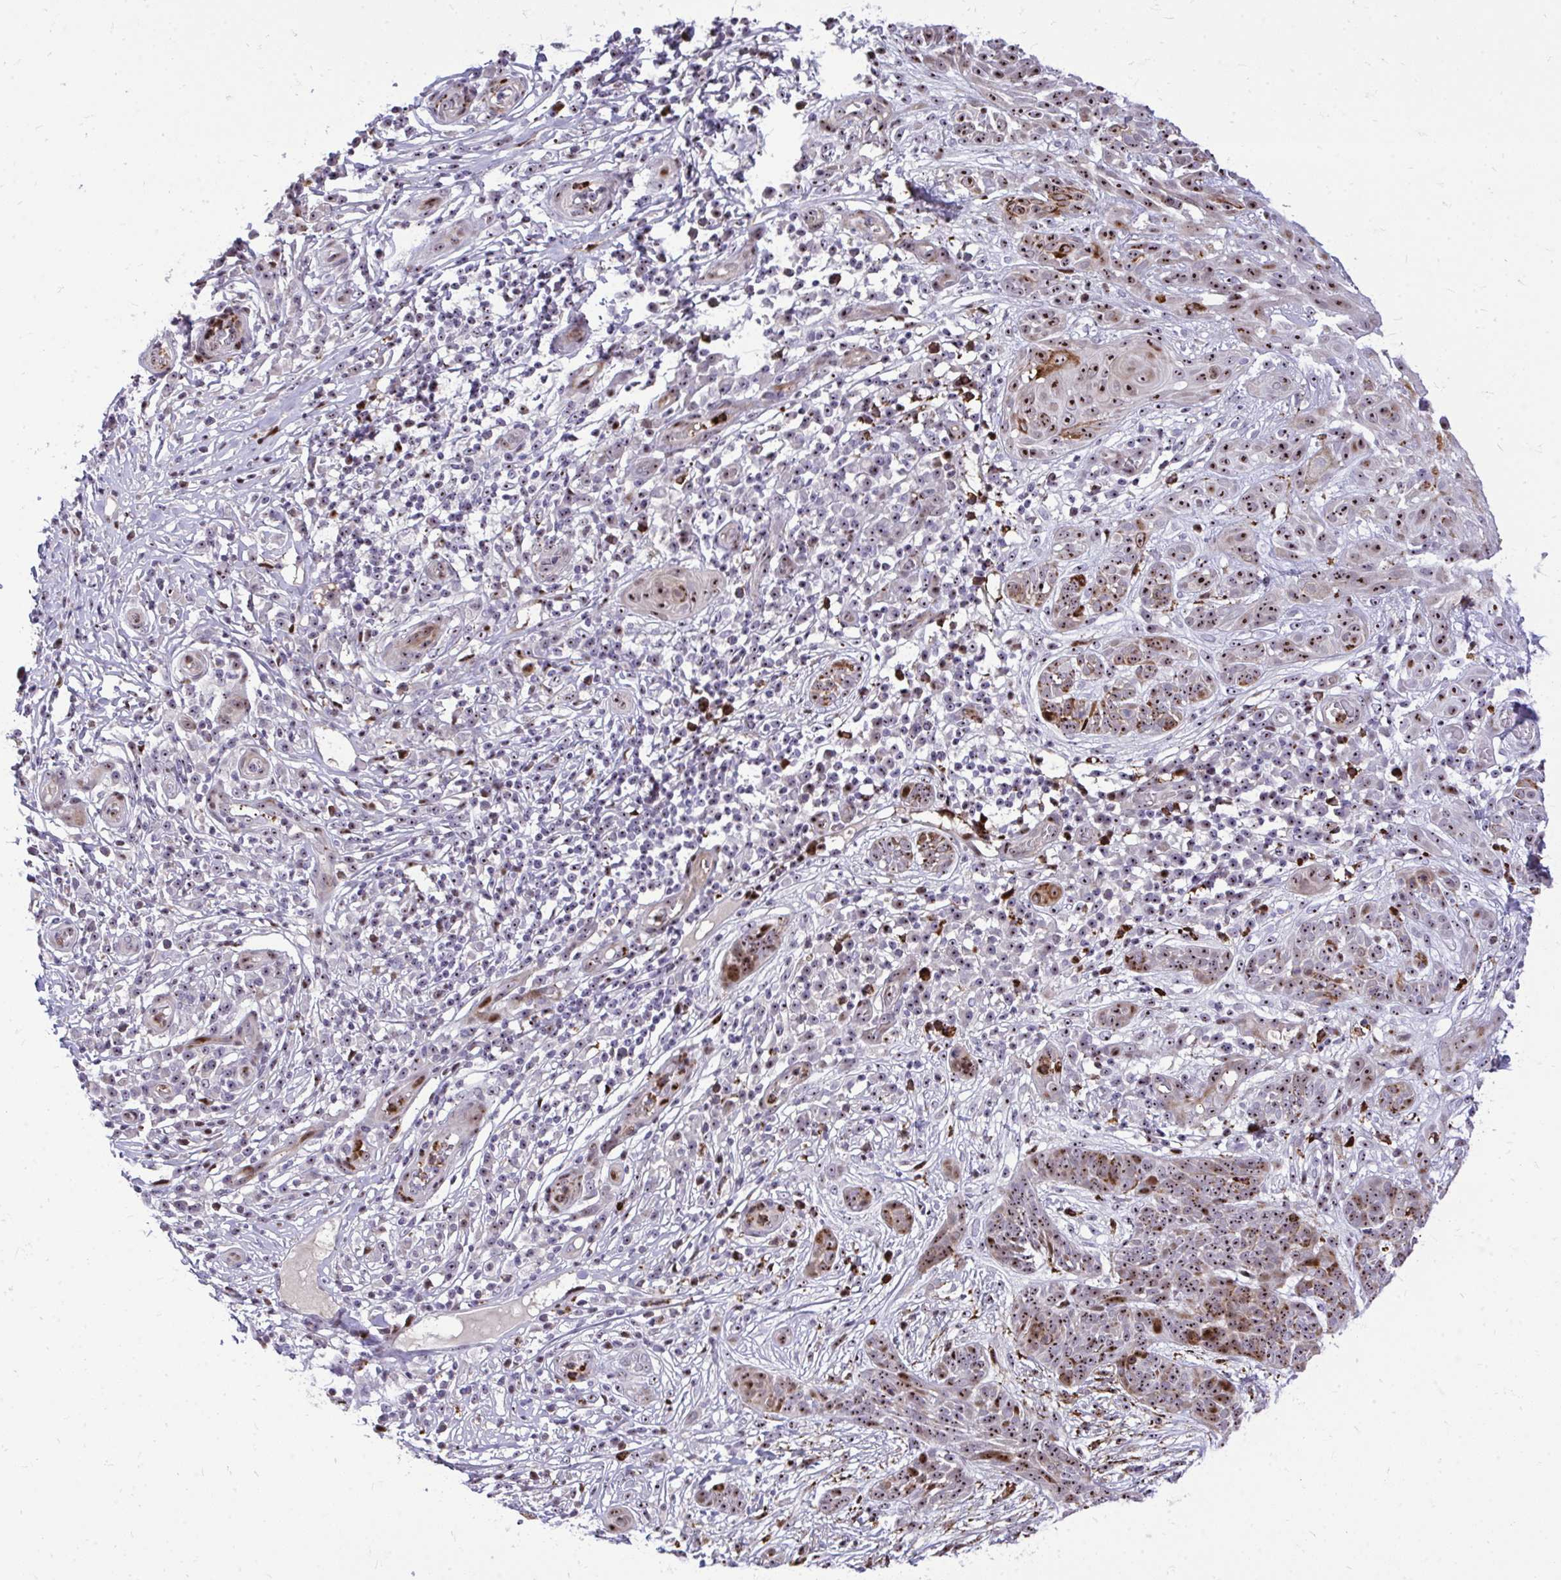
{"staining": {"intensity": "strong", "quantity": "25%-75%", "location": "cytoplasmic/membranous,nuclear"}, "tissue": "skin cancer", "cell_type": "Tumor cells", "image_type": "cancer", "snomed": [{"axis": "morphology", "description": "Basal cell carcinoma"}, {"axis": "topography", "description": "Skin"}, {"axis": "topography", "description": "Skin, foot"}], "caption": "Protein analysis of skin cancer (basal cell carcinoma) tissue displays strong cytoplasmic/membranous and nuclear staining in approximately 25%-75% of tumor cells.", "gene": "DLX4", "patient": {"sex": "female", "age": 86}}